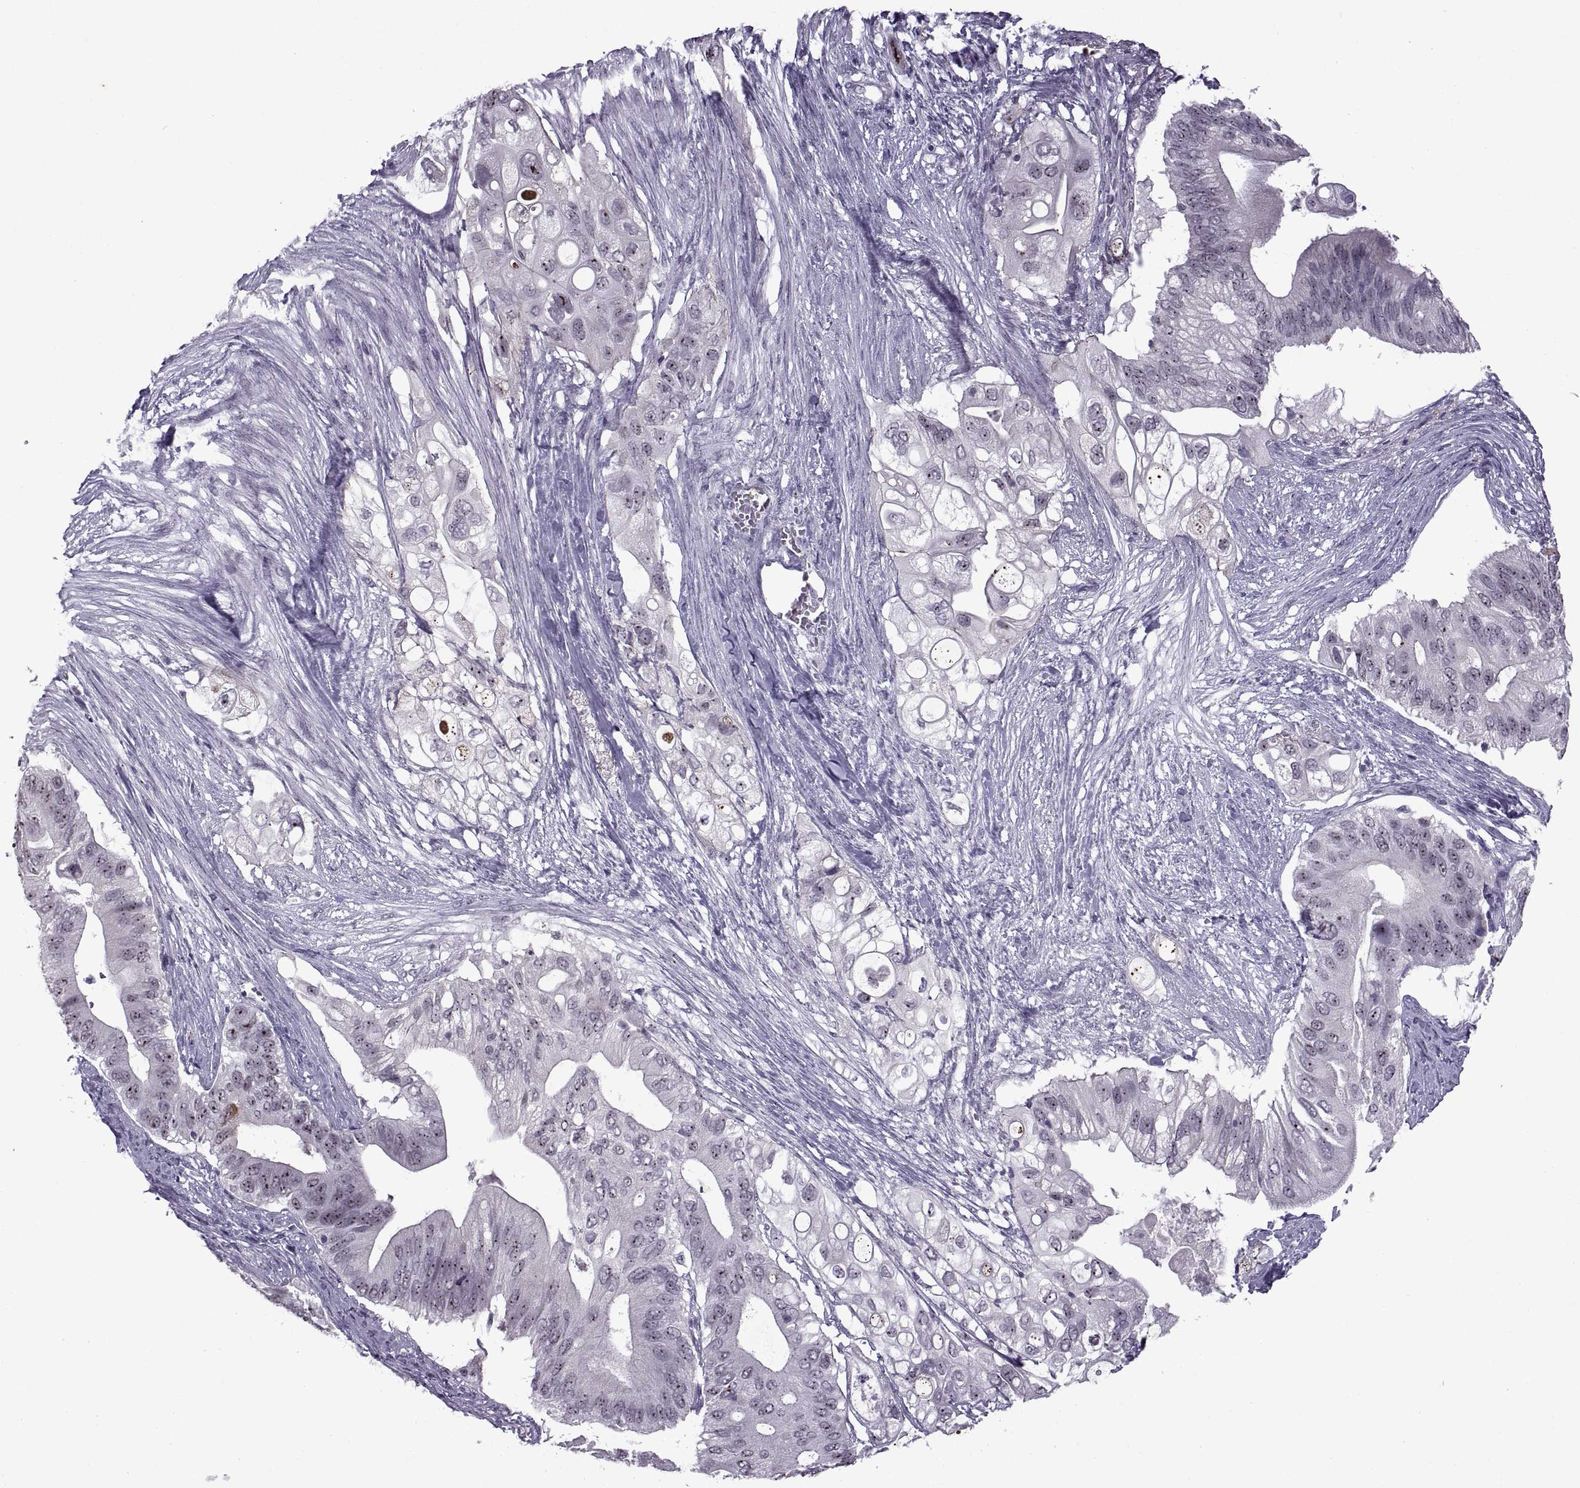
{"staining": {"intensity": "strong", "quantity": ">75%", "location": "nuclear"}, "tissue": "pancreatic cancer", "cell_type": "Tumor cells", "image_type": "cancer", "snomed": [{"axis": "morphology", "description": "Adenocarcinoma, NOS"}, {"axis": "topography", "description": "Pancreas"}], "caption": "Immunohistochemical staining of pancreatic cancer (adenocarcinoma) exhibits strong nuclear protein staining in approximately >75% of tumor cells.", "gene": "SINHCAF", "patient": {"sex": "female", "age": 72}}